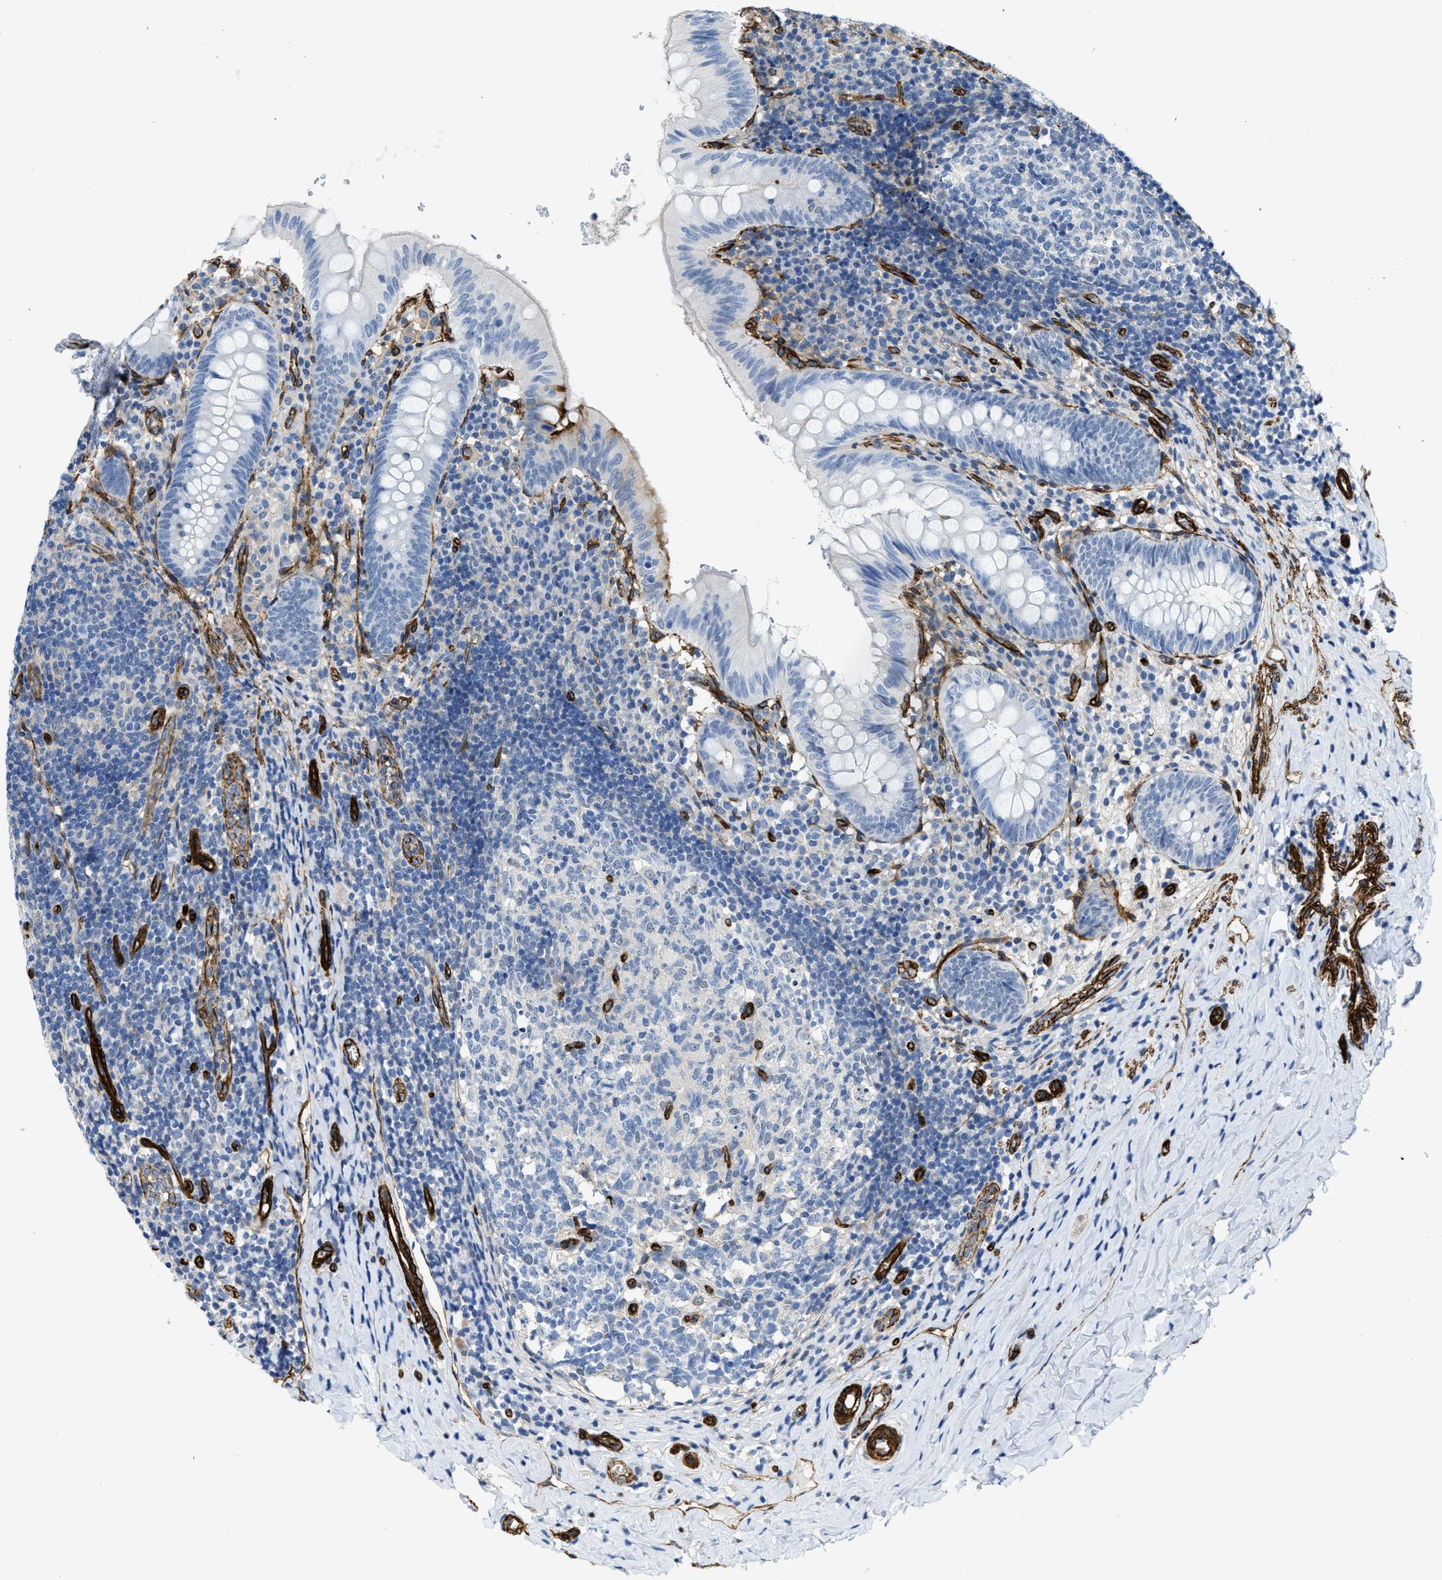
{"staining": {"intensity": "negative", "quantity": "none", "location": "none"}, "tissue": "appendix", "cell_type": "Glandular cells", "image_type": "normal", "snomed": [{"axis": "morphology", "description": "Normal tissue, NOS"}, {"axis": "topography", "description": "Appendix"}], "caption": "This micrograph is of benign appendix stained with IHC to label a protein in brown with the nuclei are counter-stained blue. There is no positivity in glandular cells.", "gene": "NAB1", "patient": {"sex": "male", "age": 8}}